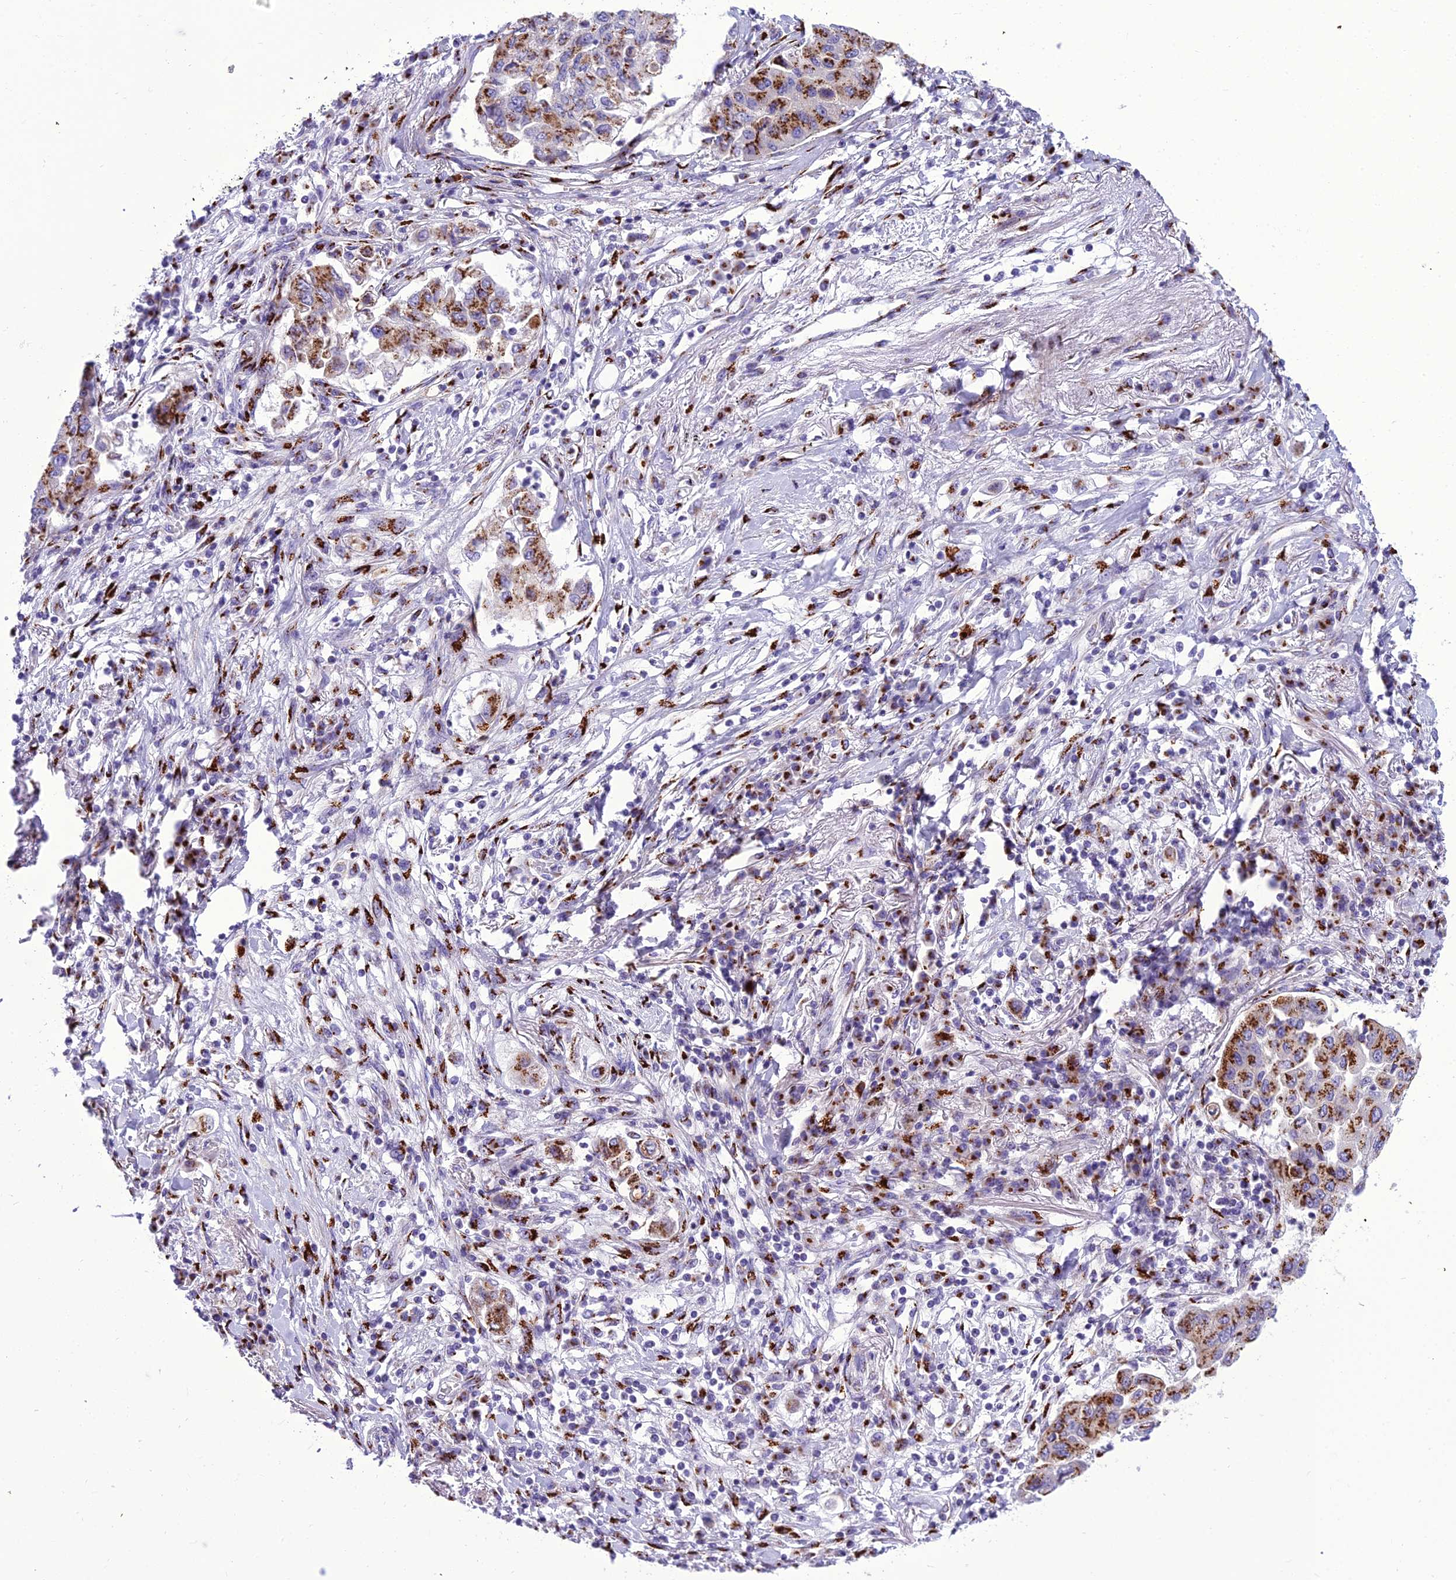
{"staining": {"intensity": "strong", "quantity": ">75%", "location": "cytoplasmic/membranous"}, "tissue": "lung cancer", "cell_type": "Tumor cells", "image_type": "cancer", "snomed": [{"axis": "morphology", "description": "Squamous cell carcinoma, NOS"}, {"axis": "topography", "description": "Lung"}], "caption": "A brown stain highlights strong cytoplasmic/membranous expression of a protein in human squamous cell carcinoma (lung) tumor cells.", "gene": "GOLM2", "patient": {"sex": "male", "age": 74}}